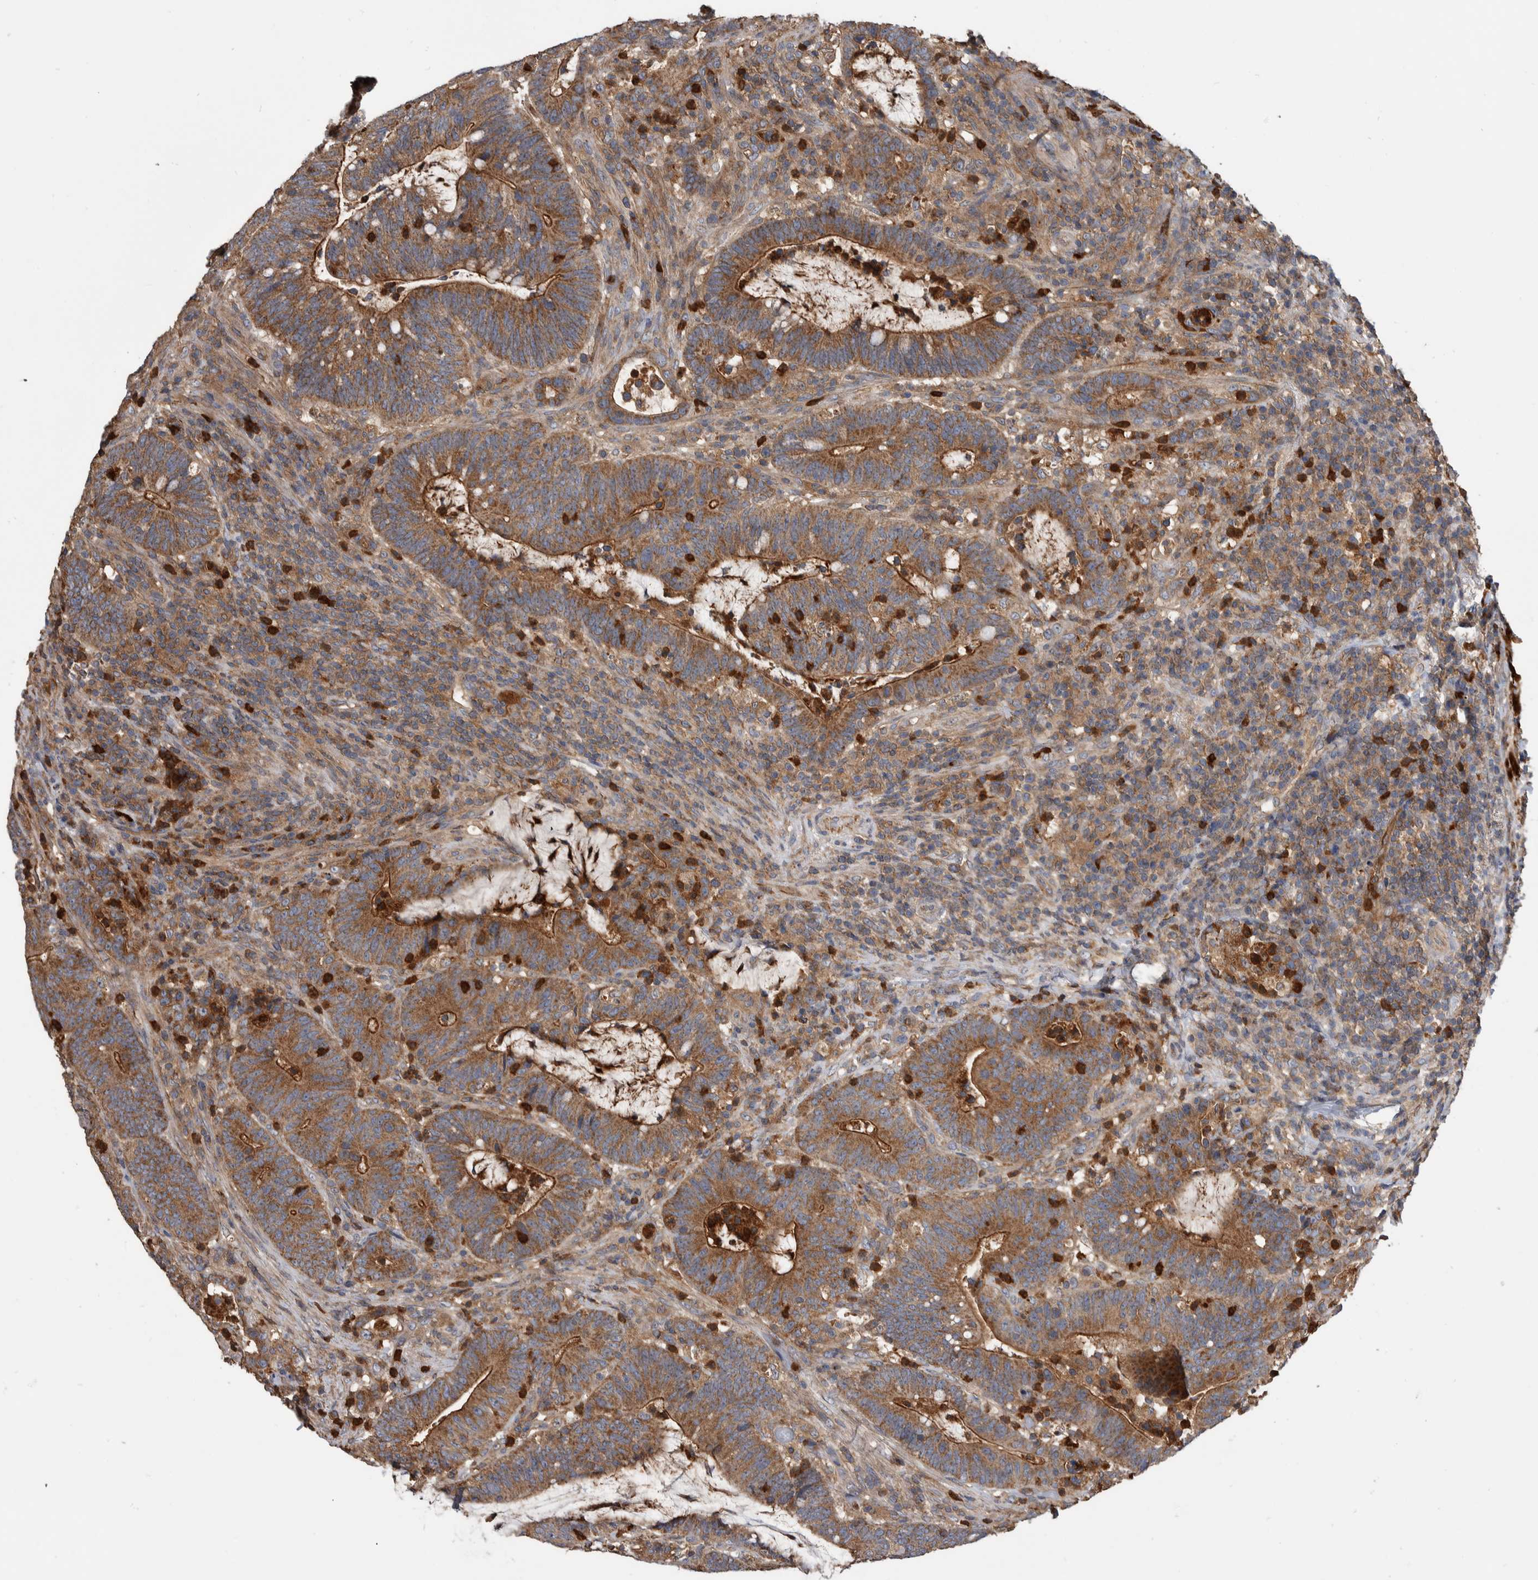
{"staining": {"intensity": "moderate", "quantity": ">75%", "location": "cytoplasmic/membranous"}, "tissue": "colorectal cancer", "cell_type": "Tumor cells", "image_type": "cancer", "snomed": [{"axis": "morphology", "description": "Adenocarcinoma, NOS"}, {"axis": "topography", "description": "Colon"}], "caption": "A medium amount of moderate cytoplasmic/membranous staining is appreciated in about >75% of tumor cells in colorectal cancer tissue.", "gene": "SDCBP", "patient": {"sex": "female", "age": 66}}